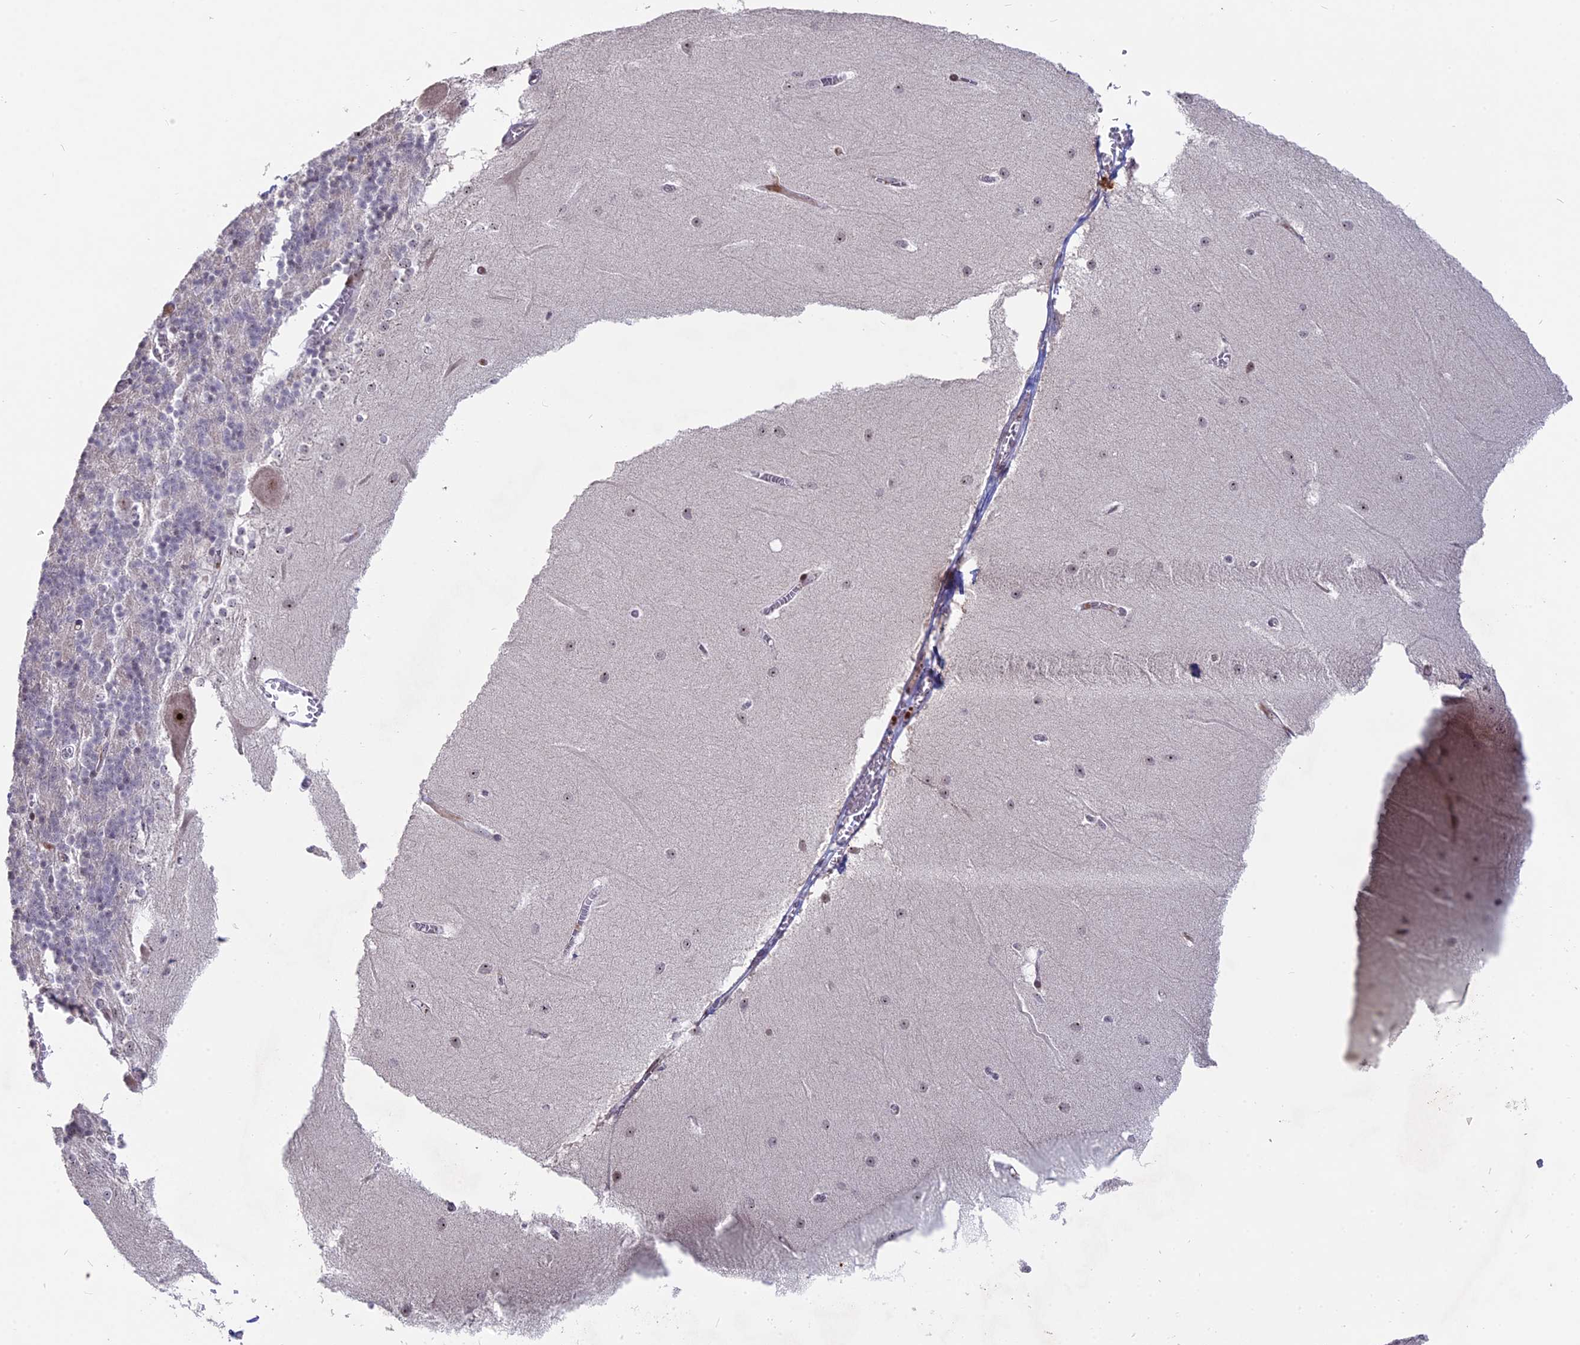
{"staining": {"intensity": "negative", "quantity": "none", "location": "none"}, "tissue": "cerebellum", "cell_type": "Cells in granular layer", "image_type": "normal", "snomed": [{"axis": "morphology", "description": "Normal tissue, NOS"}, {"axis": "topography", "description": "Cerebellum"}], "caption": "Immunohistochemical staining of normal human cerebellum displays no significant staining in cells in granular layer.", "gene": "FAM131A", "patient": {"sex": "male", "age": 37}}